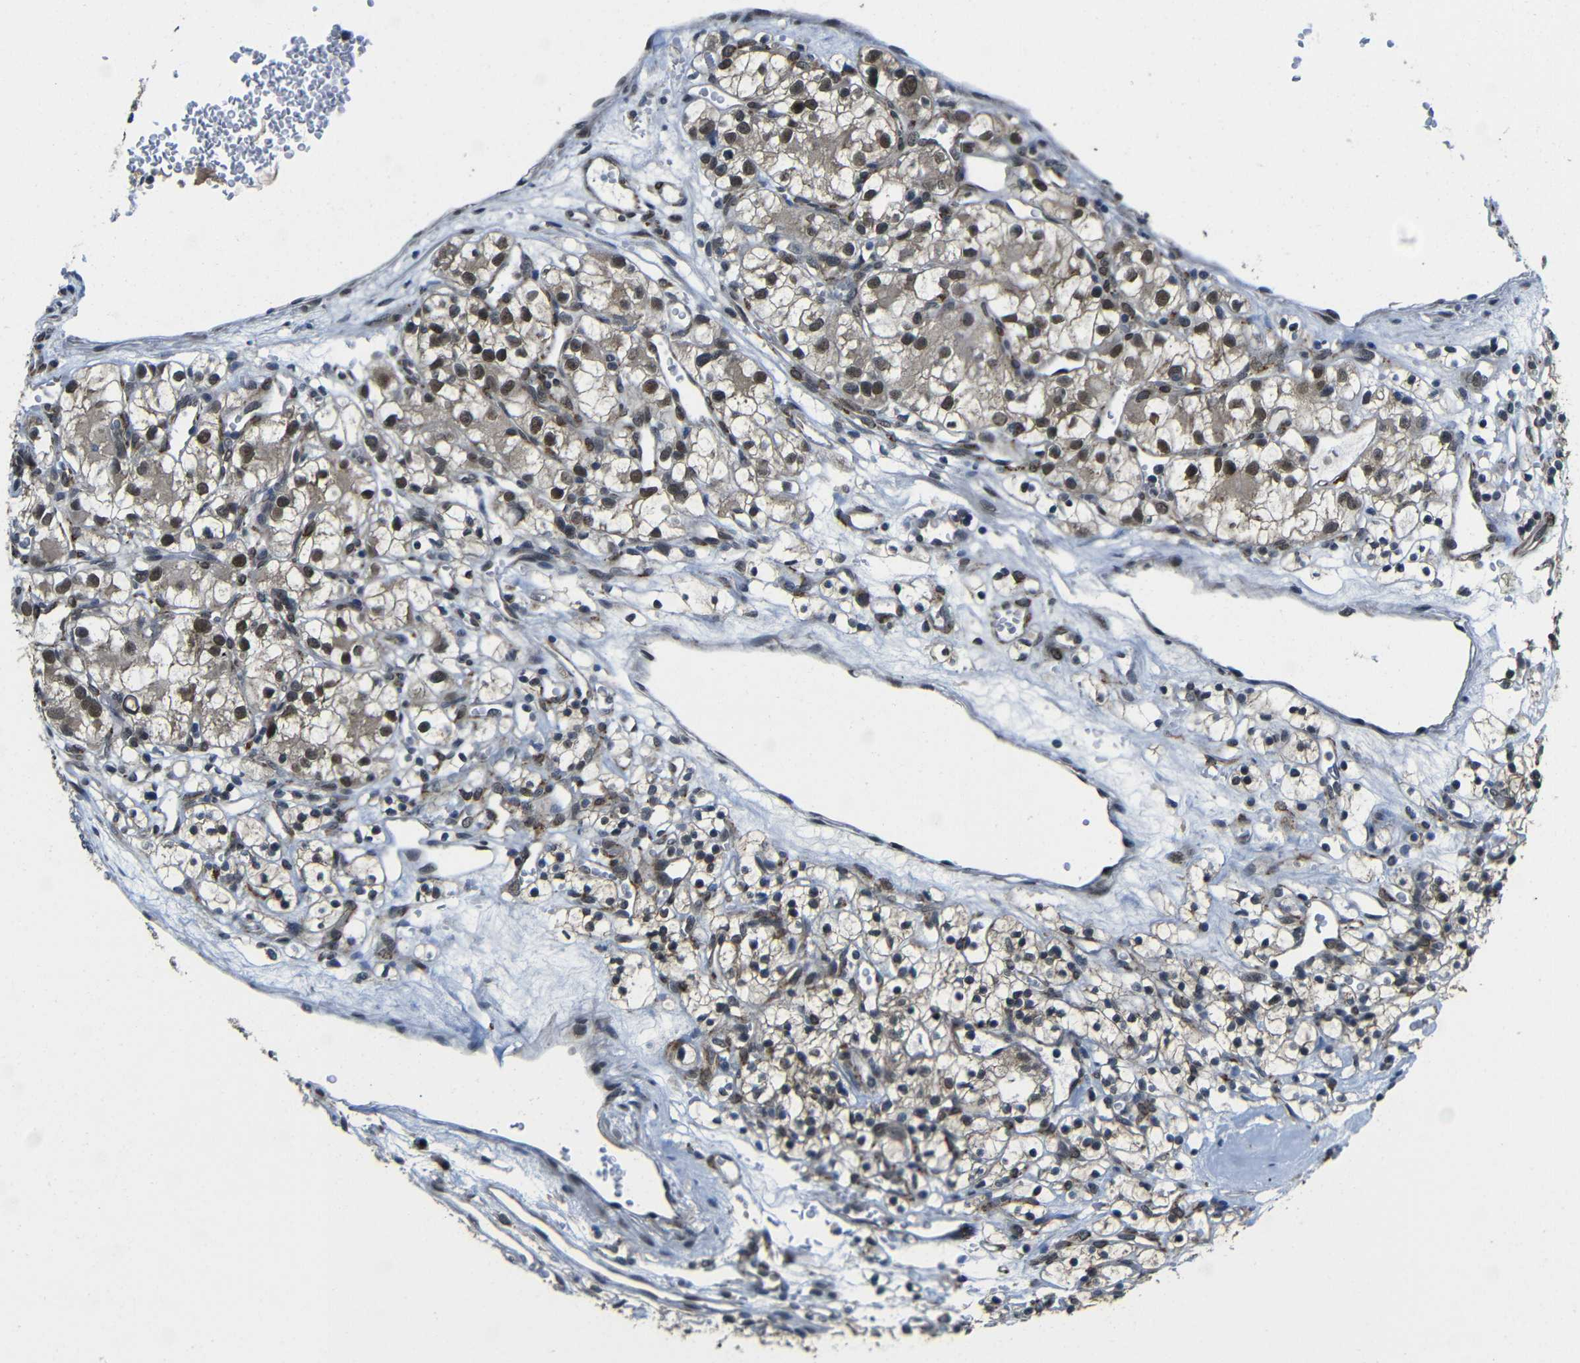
{"staining": {"intensity": "weak", "quantity": "25%-75%", "location": "nuclear"}, "tissue": "renal cancer", "cell_type": "Tumor cells", "image_type": "cancer", "snomed": [{"axis": "morphology", "description": "Adenocarcinoma, NOS"}, {"axis": "topography", "description": "Kidney"}], "caption": "Tumor cells reveal low levels of weak nuclear expression in approximately 25%-75% of cells in adenocarcinoma (renal).", "gene": "FAM172A", "patient": {"sex": "female", "age": 57}}